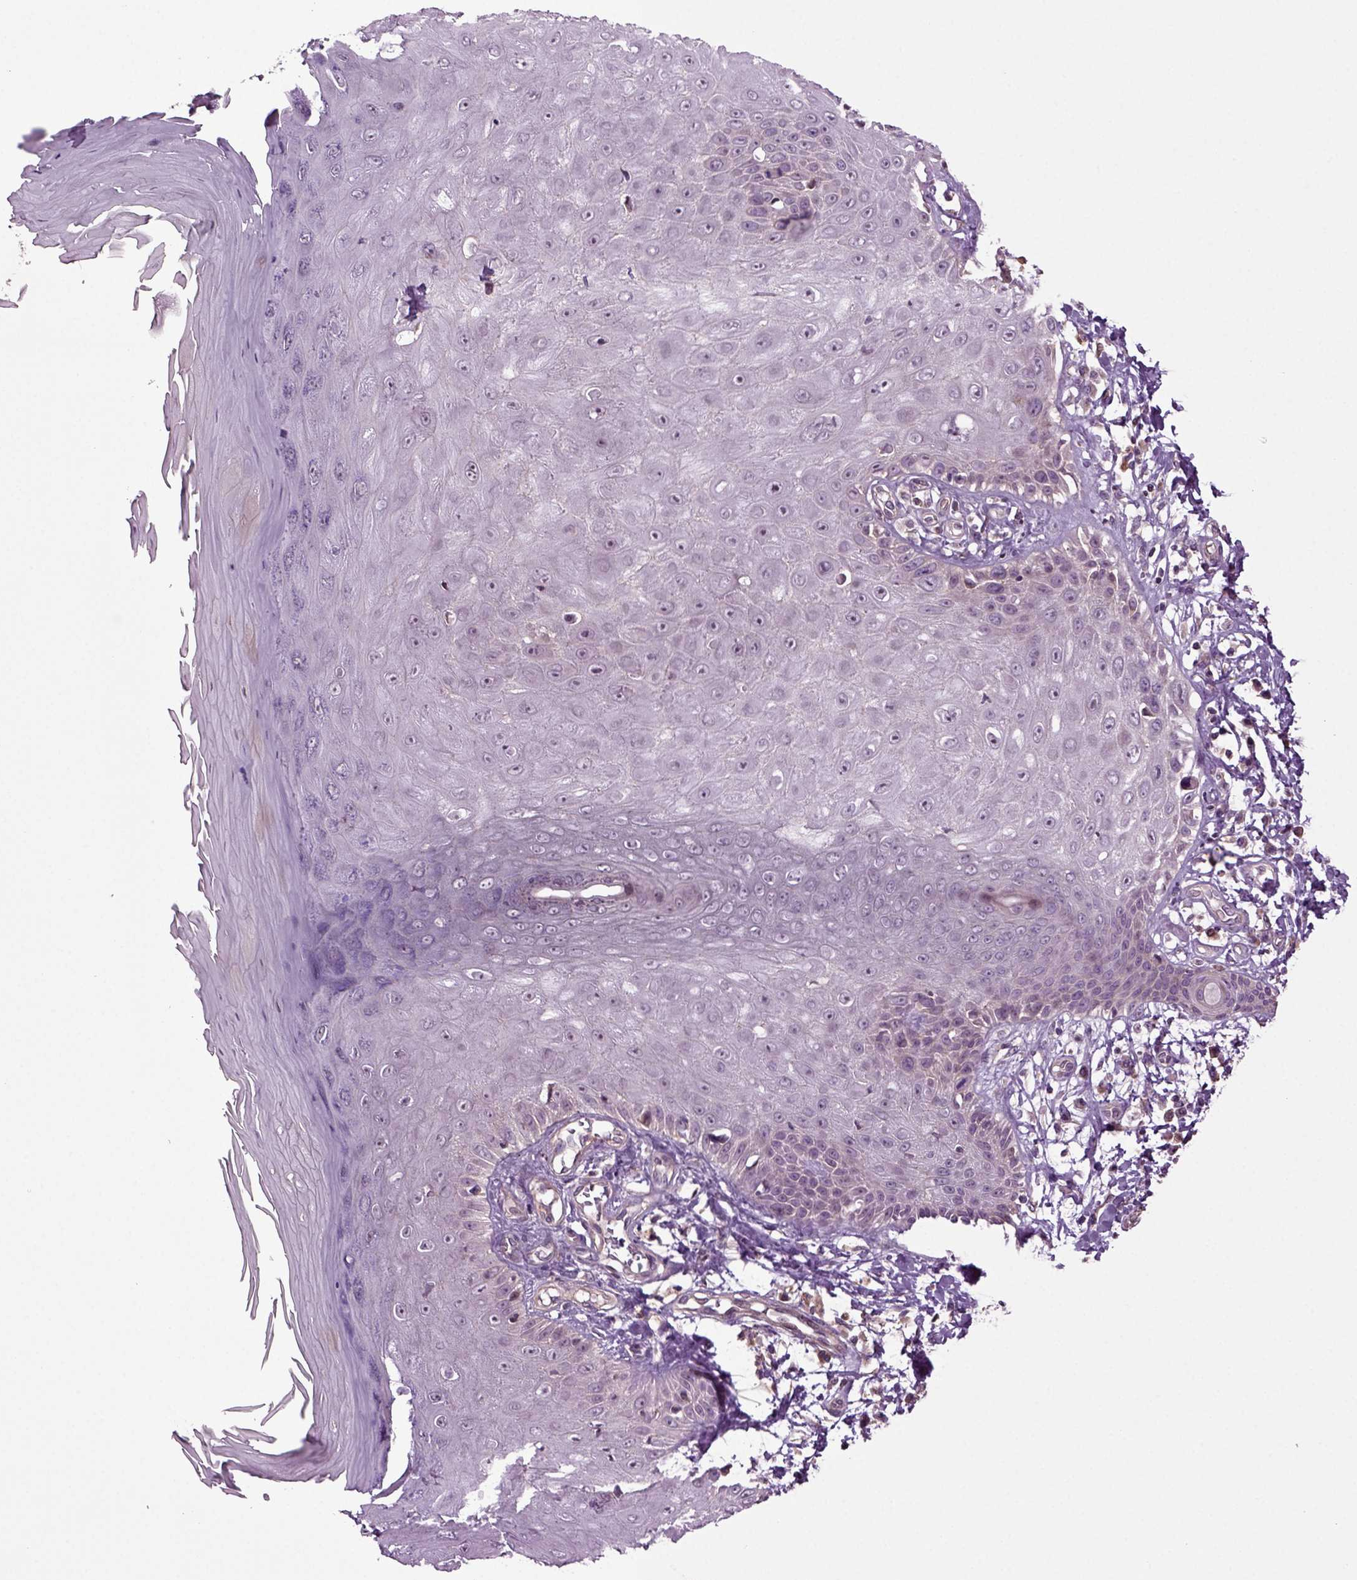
{"staining": {"intensity": "negative", "quantity": "none", "location": "none"}, "tissue": "skin", "cell_type": "Fibroblasts", "image_type": "normal", "snomed": [{"axis": "morphology", "description": "Normal tissue, NOS"}, {"axis": "morphology", "description": "Inflammation, NOS"}, {"axis": "morphology", "description": "Fibrosis, NOS"}, {"axis": "topography", "description": "Skin"}], "caption": "Immunohistochemical staining of unremarkable human skin displays no significant expression in fibroblasts. (DAB immunohistochemistry (IHC), high magnification).", "gene": "HAGHL", "patient": {"sex": "male", "age": 71}}